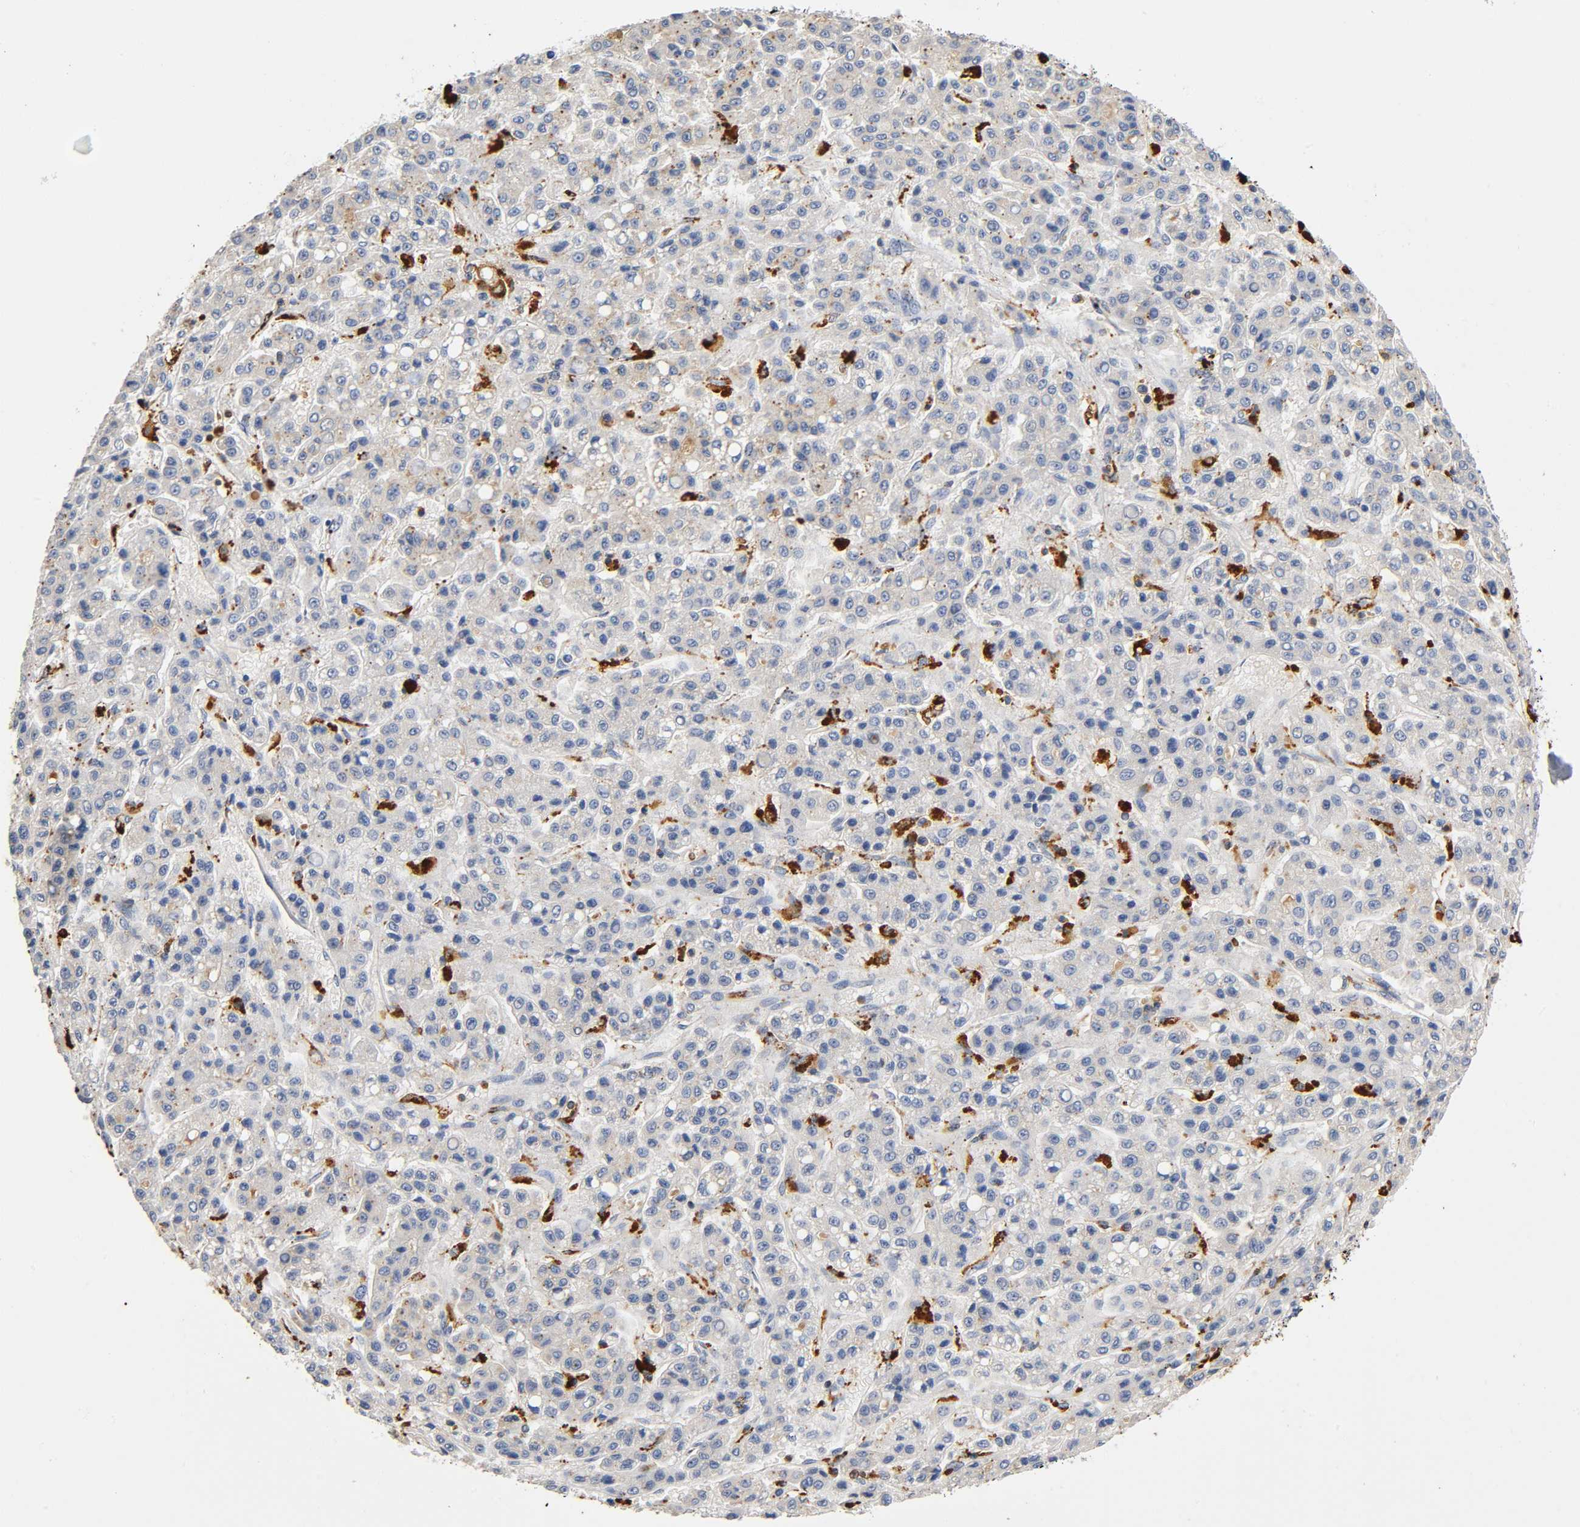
{"staining": {"intensity": "negative", "quantity": "none", "location": "none"}, "tissue": "liver cancer", "cell_type": "Tumor cells", "image_type": "cancer", "snomed": [{"axis": "morphology", "description": "Carcinoma, Hepatocellular, NOS"}, {"axis": "topography", "description": "Liver"}], "caption": "Immunohistochemical staining of liver cancer (hepatocellular carcinoma) reveals no significant staining in tumor cells.", "gene": "UCKL1", "patient": {"sex": "male", "age": 70}}